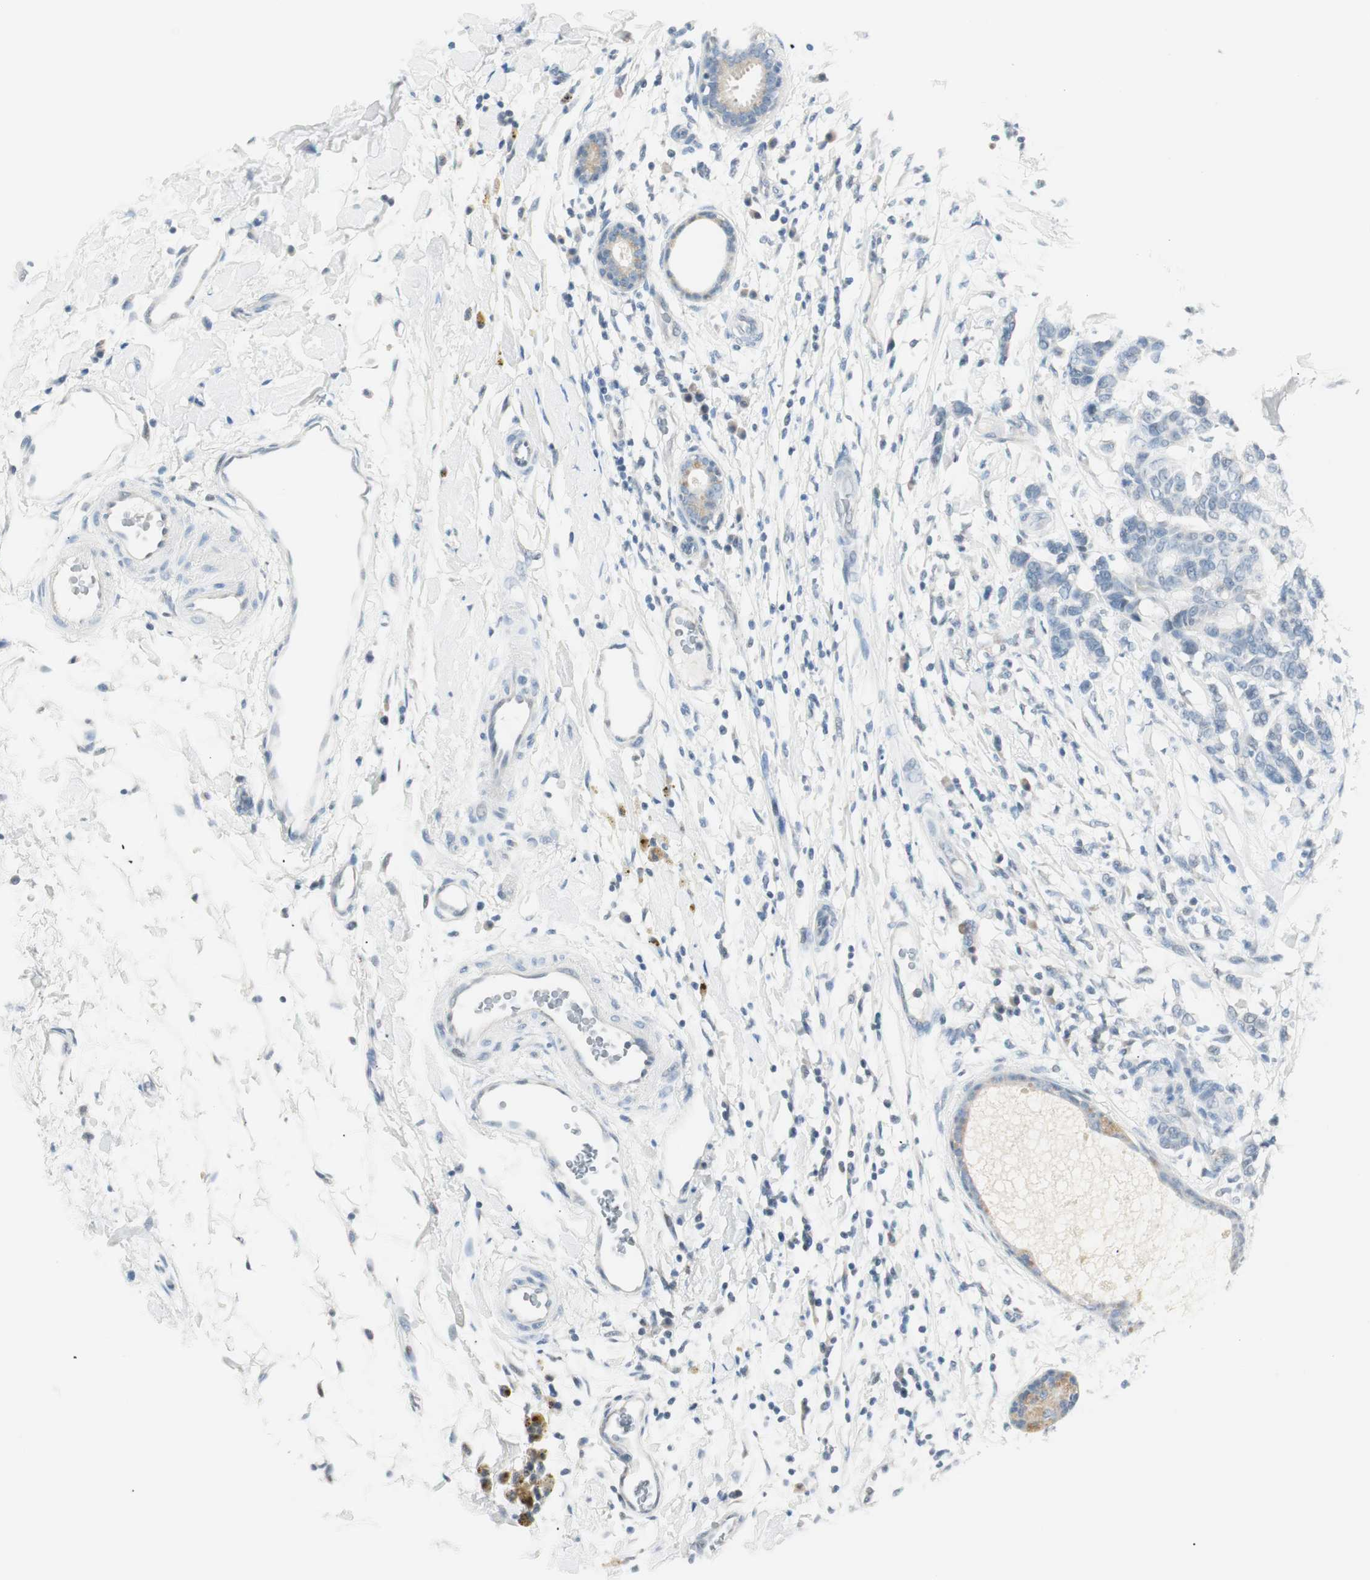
{"staining": {"intensity": "negative", "quantity": "none", "location": "none"}, "tissue": "breast cancer", "cell_type": "Tumor cells", "image_type": "cancer", "snomed": [{"axis": "morphology", "description": "Duct carcinoma"}, {"axis": "topography", "description": "Breast"}], "caption": "High power microscopy image of an IHC photomicrograph of breast intraductal carcinoma, revealing no significant positivity in tumor cells.", "gene": "HOXB13", "patient": {"sex": "female", "age": 87}}